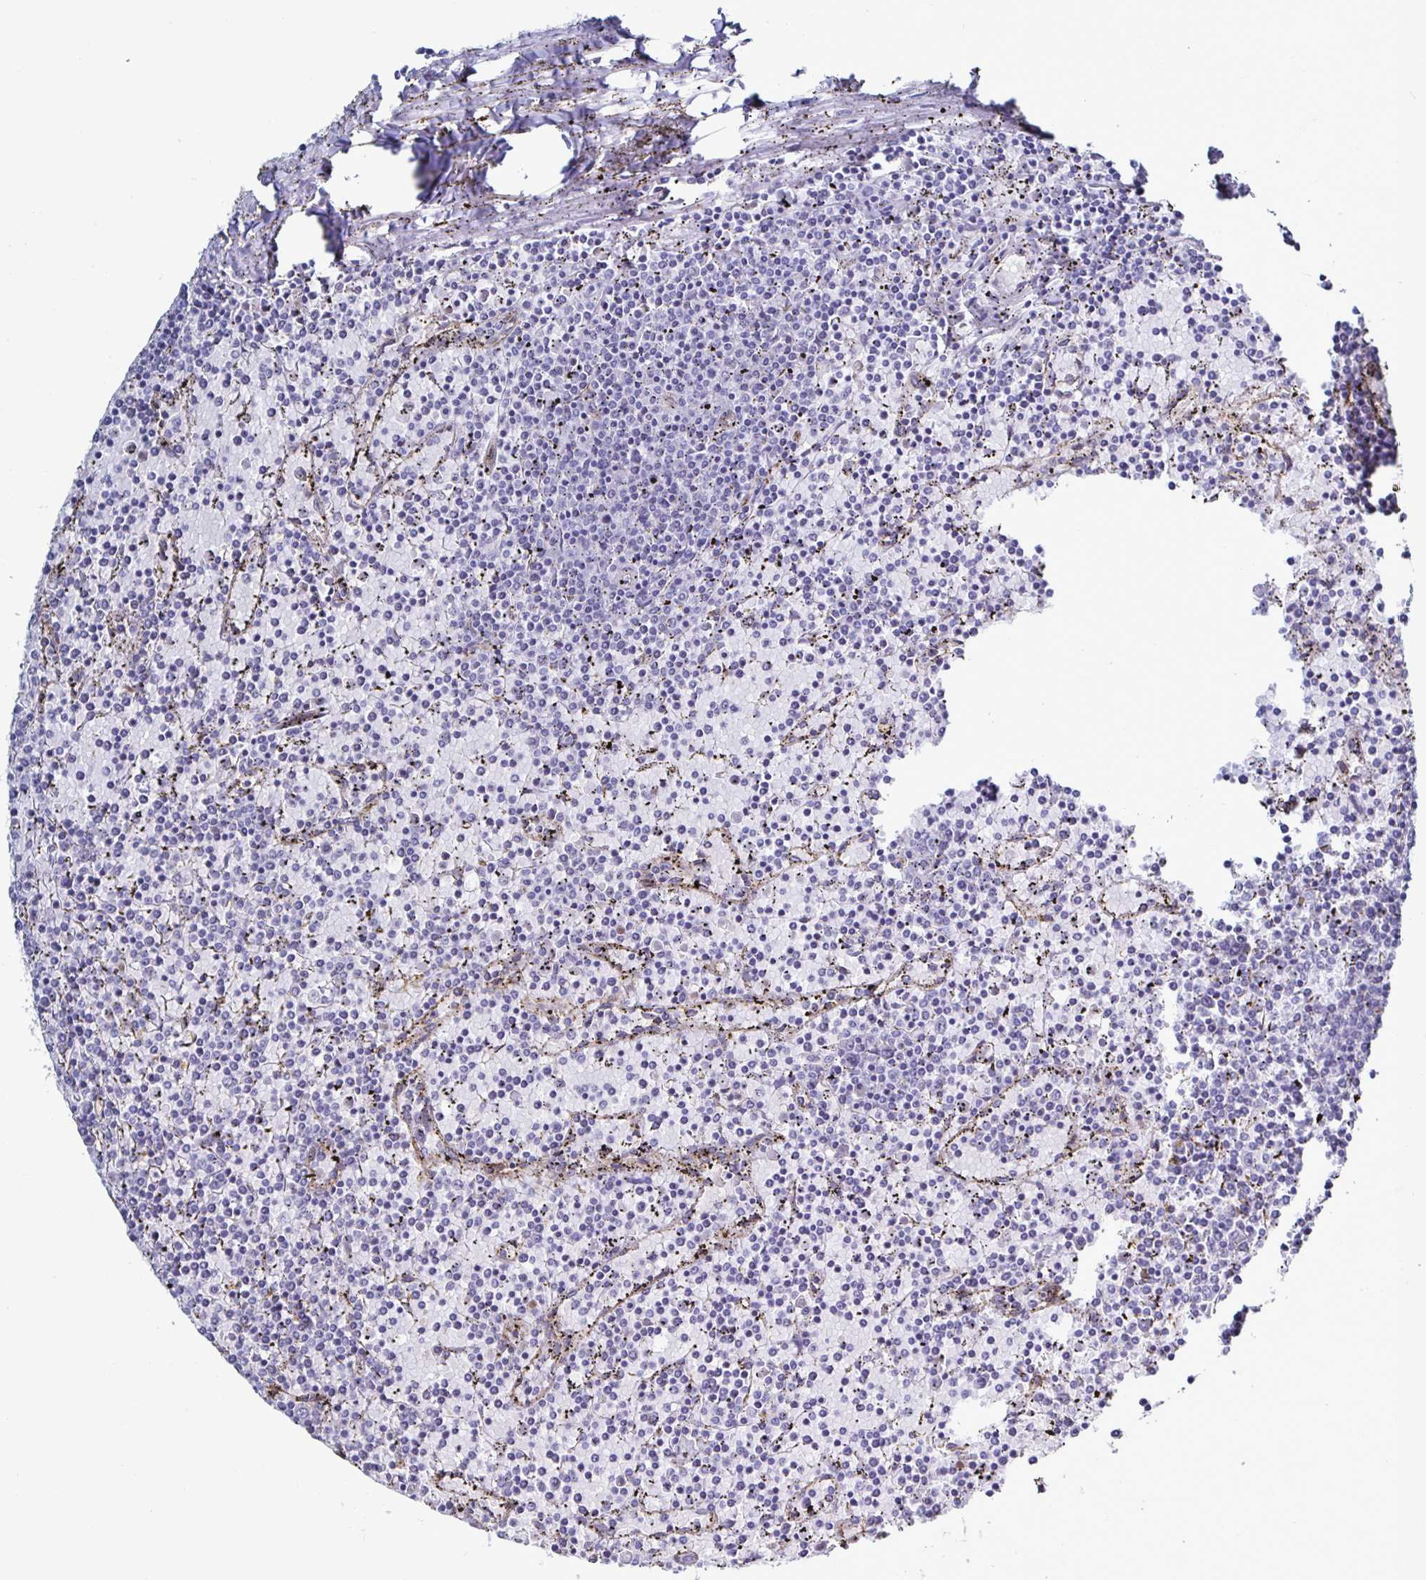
{"staining": {"intensity": "negative", "quantity": "none", "location": "none"}, "tissue": "lymphoma", "cell_type": "Tumor cells", "image_type": "cancer", "snomed": [{"axis": "morphology", "description": "Malignant lymphoma, non-Hodgkin's type, Low grade"}, {"axis": "topography", "description": "Spleen"}], "caption": "A high-resolution photomicrograph shows immunohistochemistry staining of lymphoma, which demonstrates no significant staining in tumor cells. (DAB (3,3'-diaminobenzidine) immunohistochemistry (IHC) visualized using brightfield microscopy, high magnification).", "gene": "ACSBG2", "patient": {"sex": "female", "age": 77}}